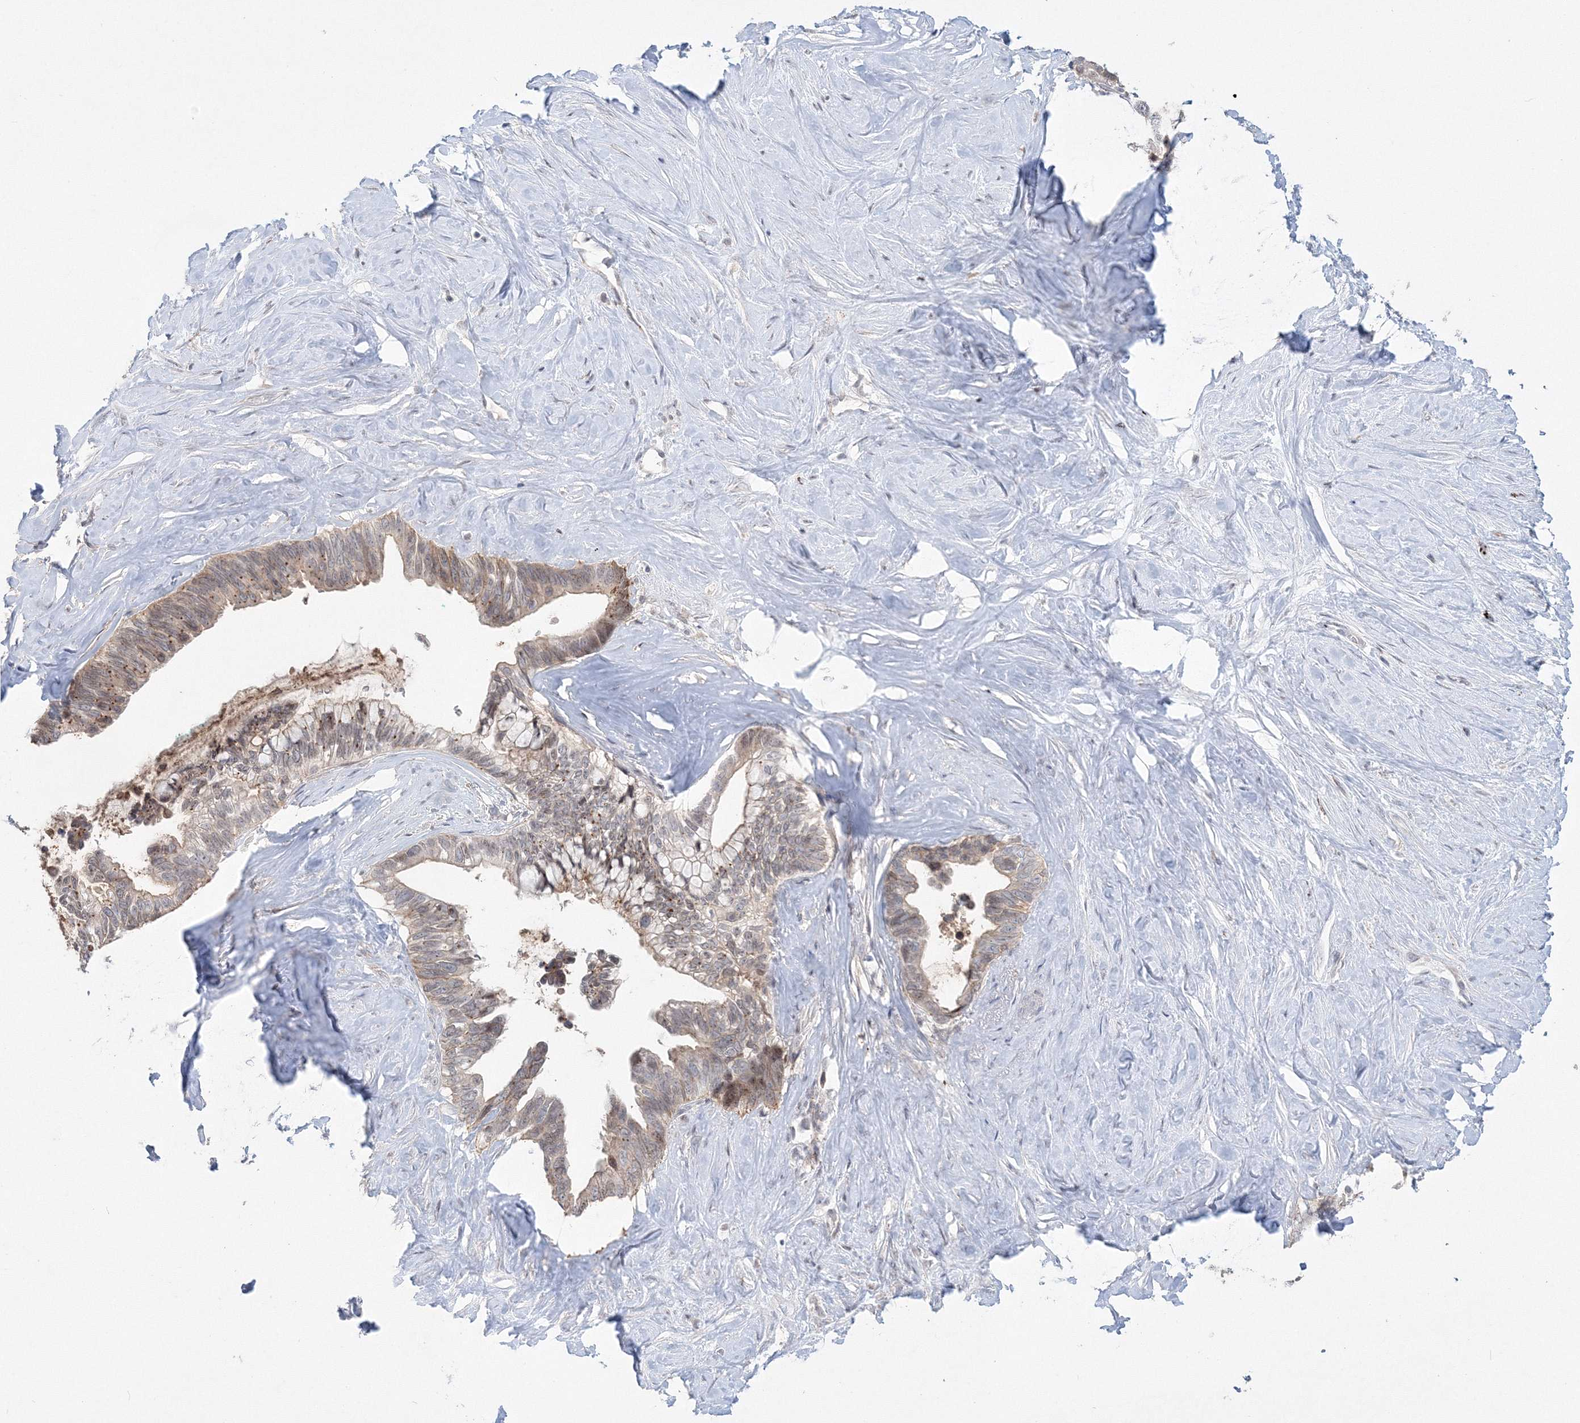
{"staining": {"intensity": "weak", "quantity": ">75%", "location": "cytoplasmic/membranous"}, "tissue": "pancreatic cancer", "cell_type": "Tumor cells", "image_type": "cancer", "snomed": [{"axis": "morphology", "description": "Adenocarcinoma, NOS"}, {"axis": "topography", "description": "Pancreas"}], "caption": "Immunohistochemical staining of pancreatic cancer (adenocarcinoma) demonstrates low levels of weak cytoplasmic/membranous protein expression in approximately >75% of tumor cells.", "gene": "AASDH", "patient": {"sex": "female", "age": 72}}